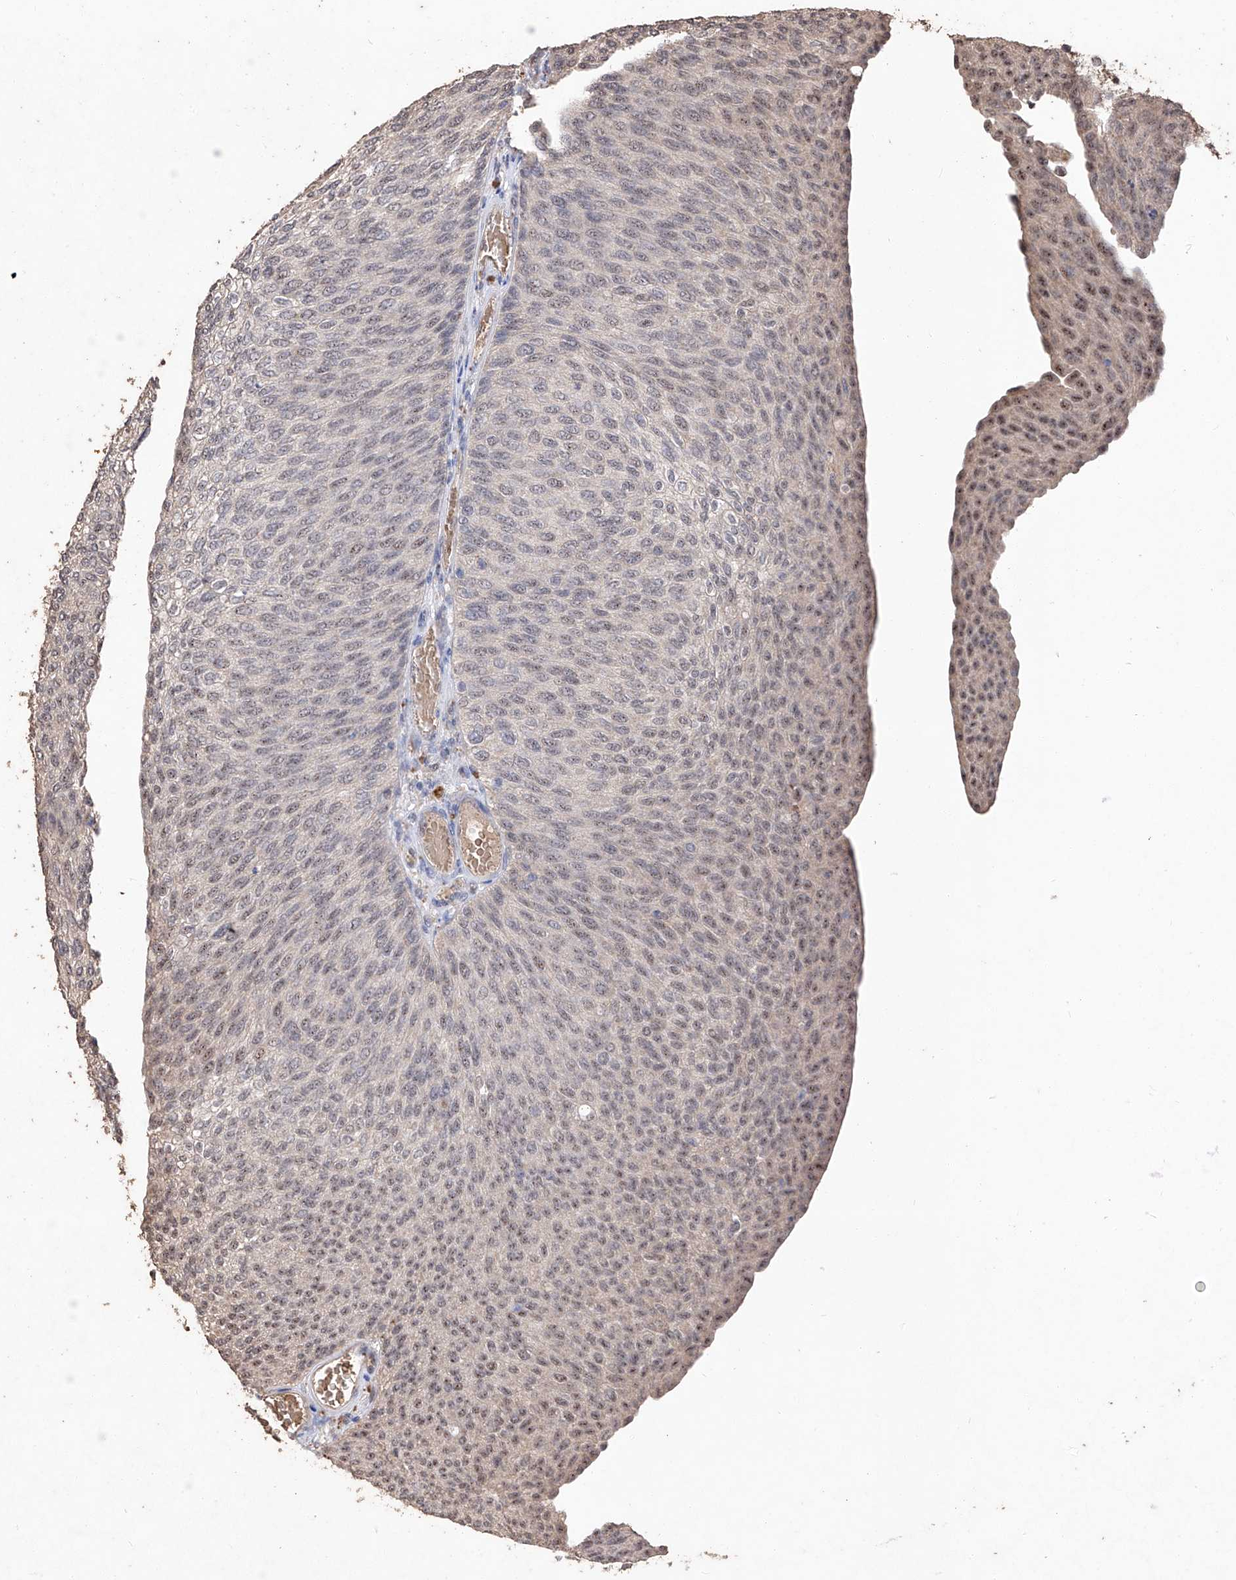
{"staining": {"intensity": "weak", "quantity": "25%-75%", "location": "nuclear"}, "tissue": "urothelial cancer", "cell_type": "Tumor cells", "image_type": "cancer", "snomed": [{"axis": "morphology", "description": "Urothelial carcinoma, Low grade"}, {"axis": "topography", "description": "Urinary bladder"}], "caption": "Tumor cells display low levels of weak nuclear expression in approximately 25%-75% of cells in human low-grade urothelial carcinoma.", "gene": "EML1", "patient": {"sex": "female", "age": 79}}